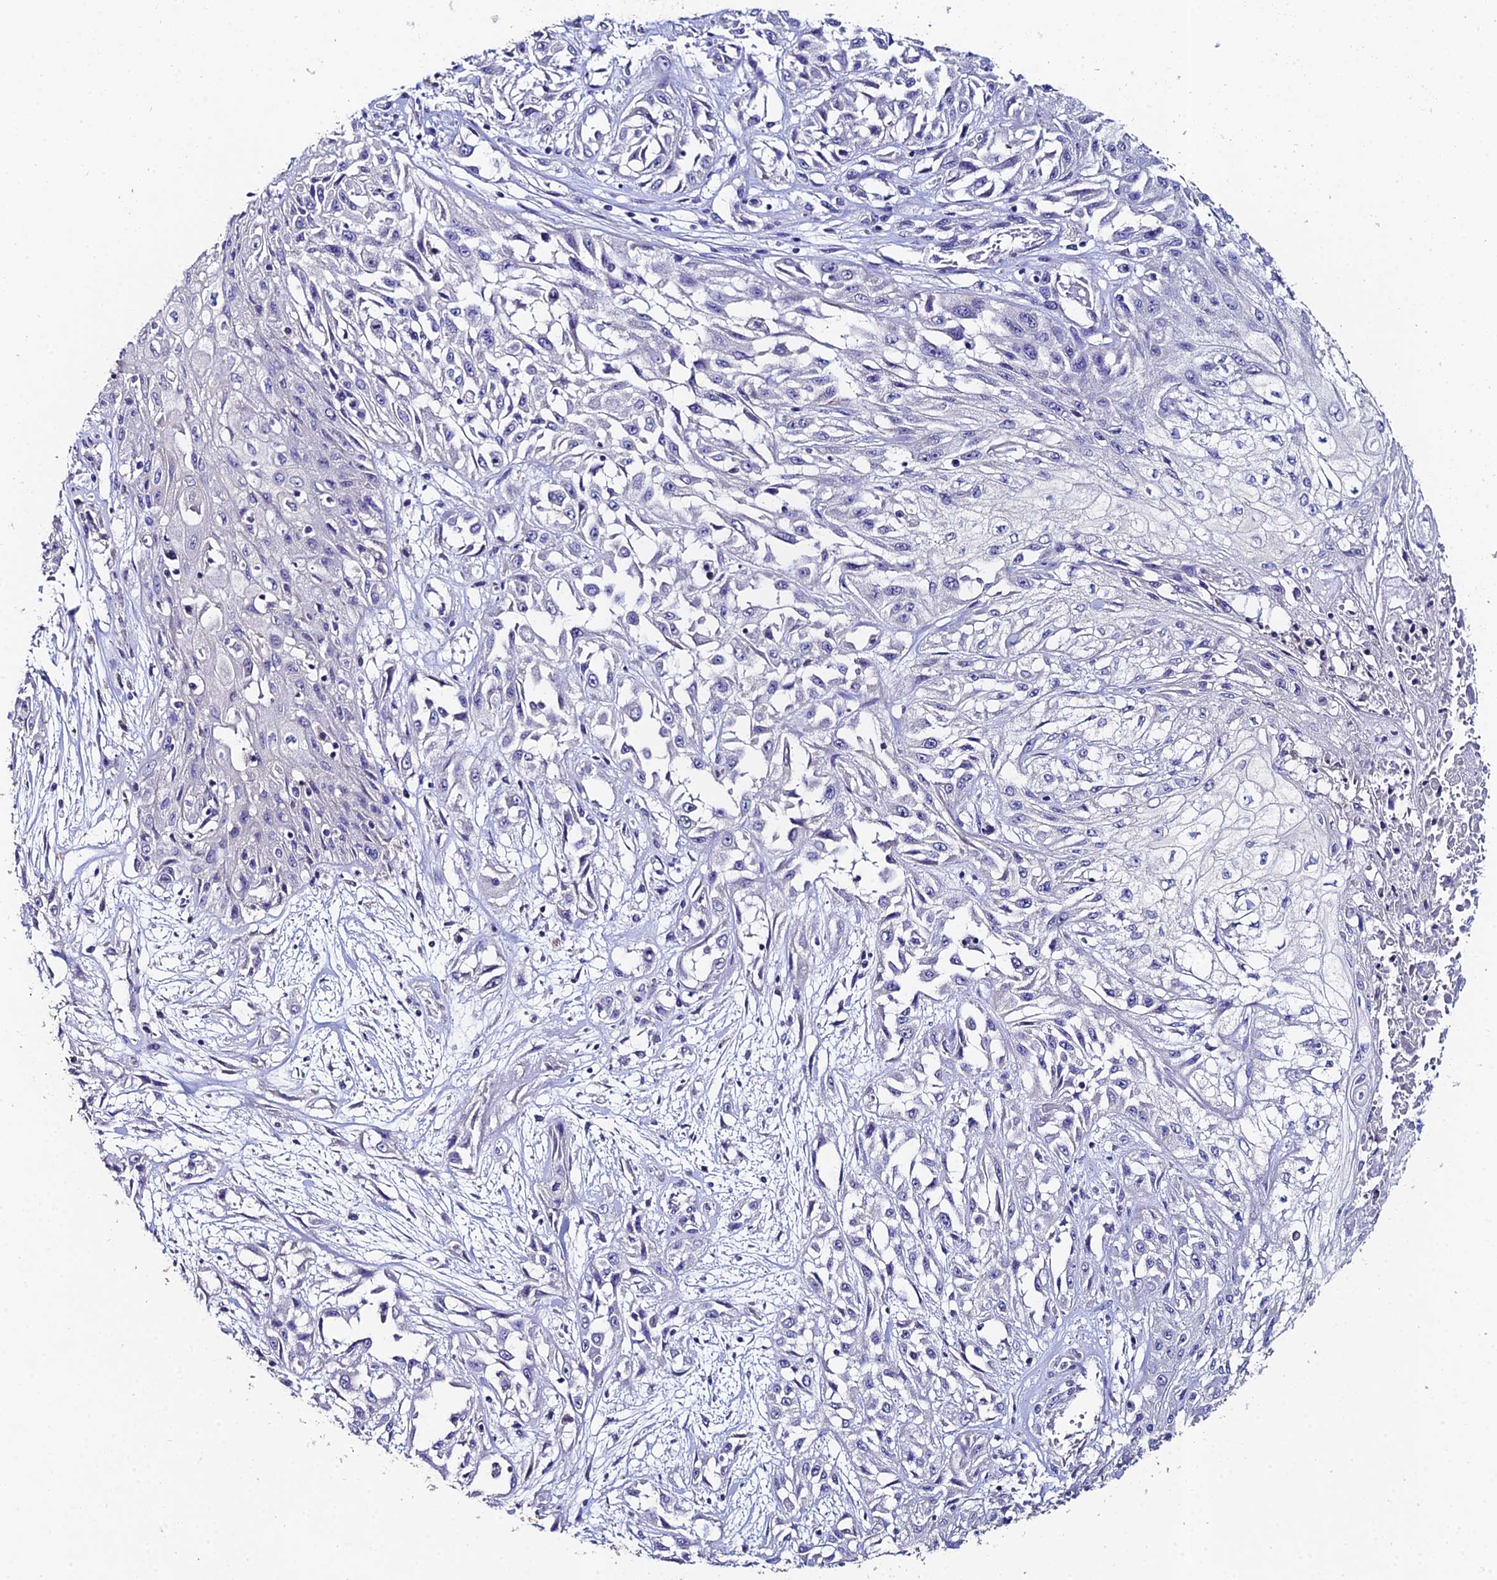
{"staining": {"intensity": "negative", "quantity": "none", "location": "none"}, "tissue": "skin cancer", "cell_type": "Tumor cells", "image_type": "cancer", "snomed": [{"axis": "morphology", "description": "Squamous cell carcinoma, NOS"}, {"axis": "morphology", "description": "Squamous cell carcinoma, metastatic, NOS"}, {"axis": "topography", "description": "Skin"}, {"axis": "topography", "description": "Lymph node"}], "caption": "The photomicrograph exhibits no significant positivity in tumor cells of skin cancer. (DAB immunohistochemistry visualized using brightfield microscopy, high magnification).", "gene": "ESRRG", "patient": {"sex": "male", "age": 75}}